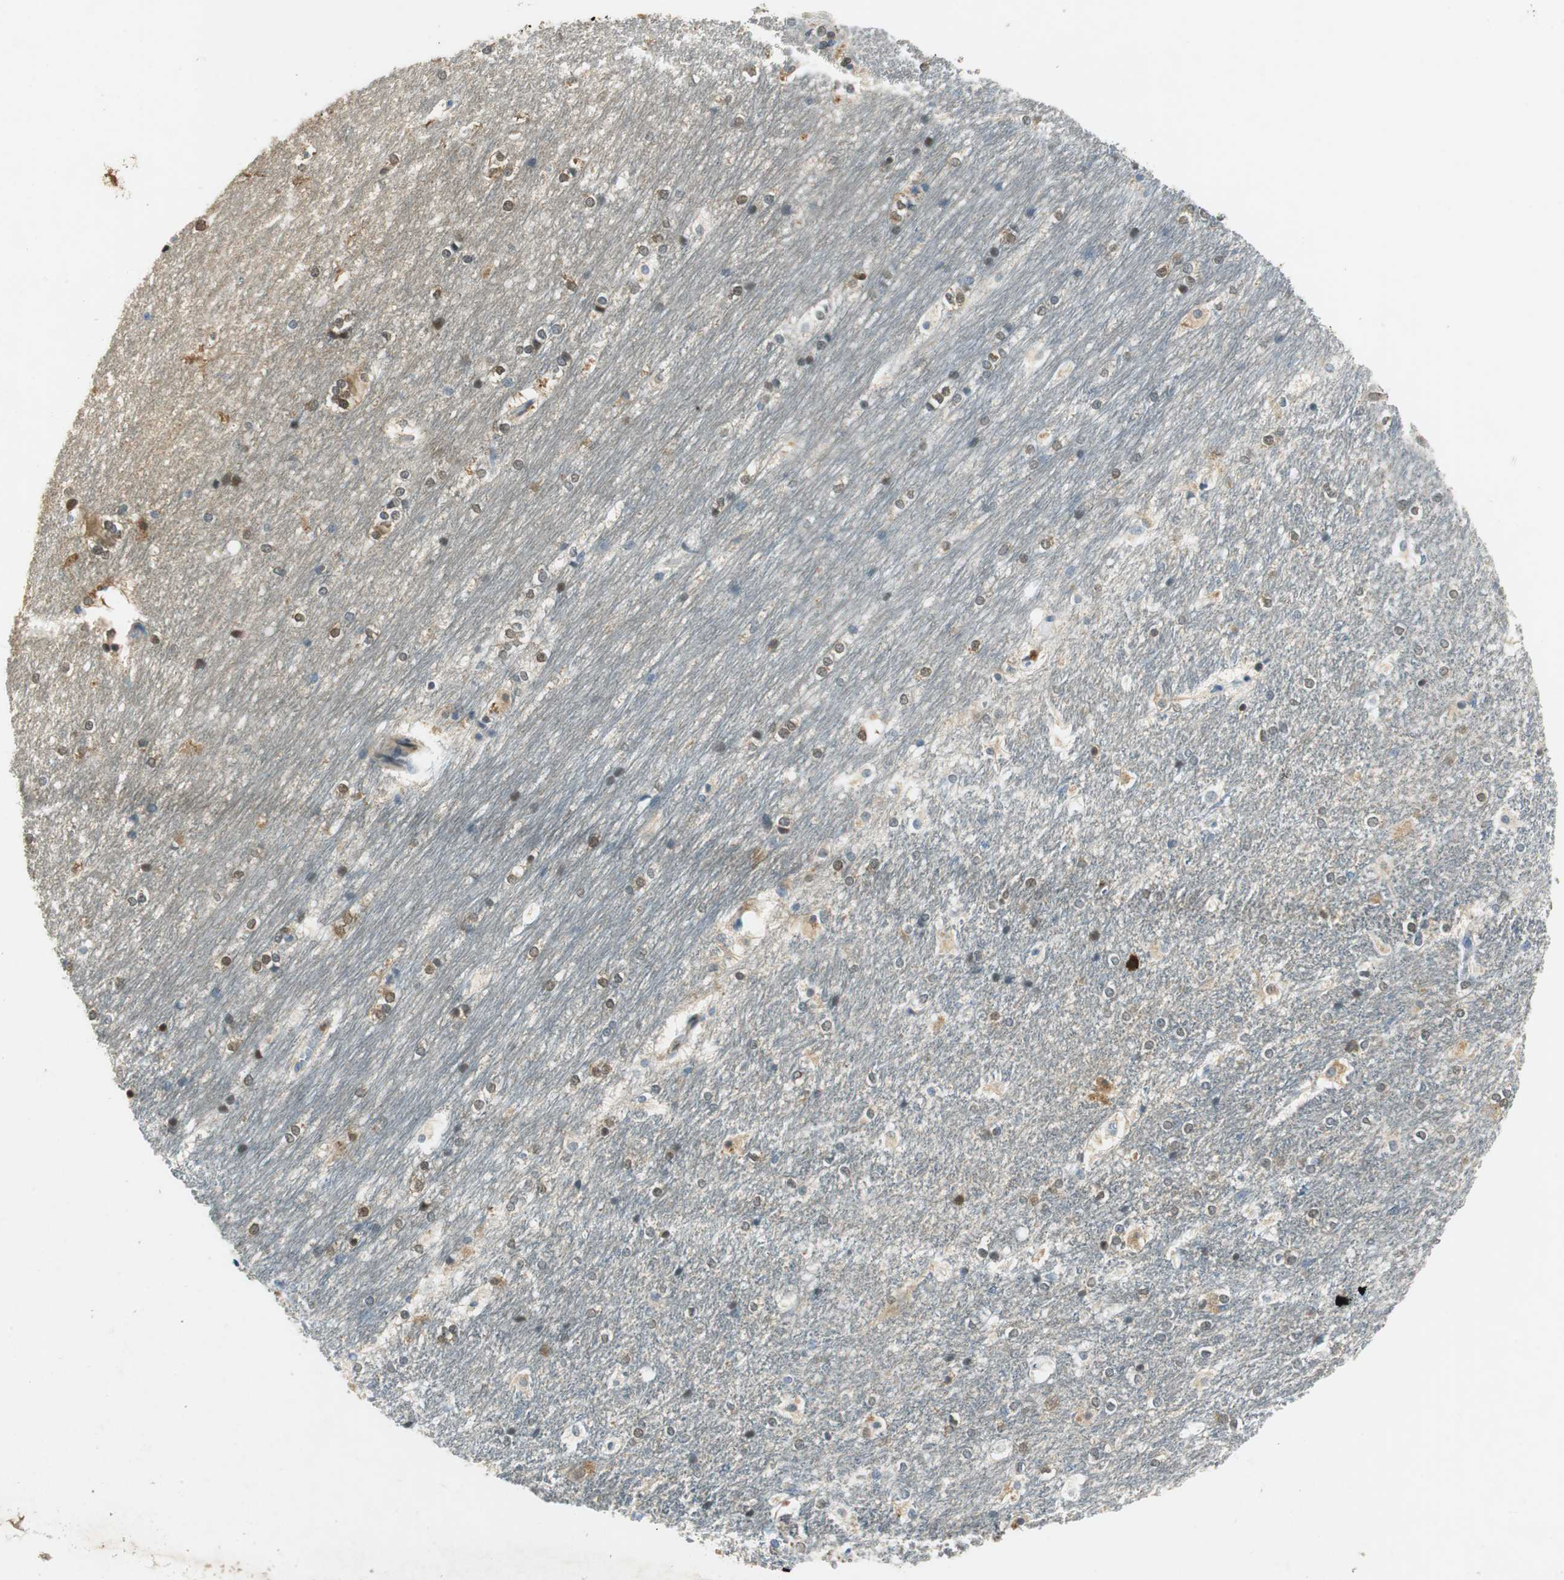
{"staining": {"intensity": "negative", "quantity": "none", "location": "none"}, "tissue": "hippocampus", "cell_type": "Glial cells", "image_type": "normal", "snomed": [{"axis": "morphology", "description": "Normal tissue, NOS"}, {"axis": "topography", "description": "Hippocampus"}], "caption": "Benign hippocampus was stained to show a protein in brown. There is no significant expression in glial cells. Brightfield microscopy of immunohistochemistry stained with DAB (brown) and hematoxylin (blue), captured at high magnification.", "gene": "ME1", "patient": {"sex": "female", "age": 19}}